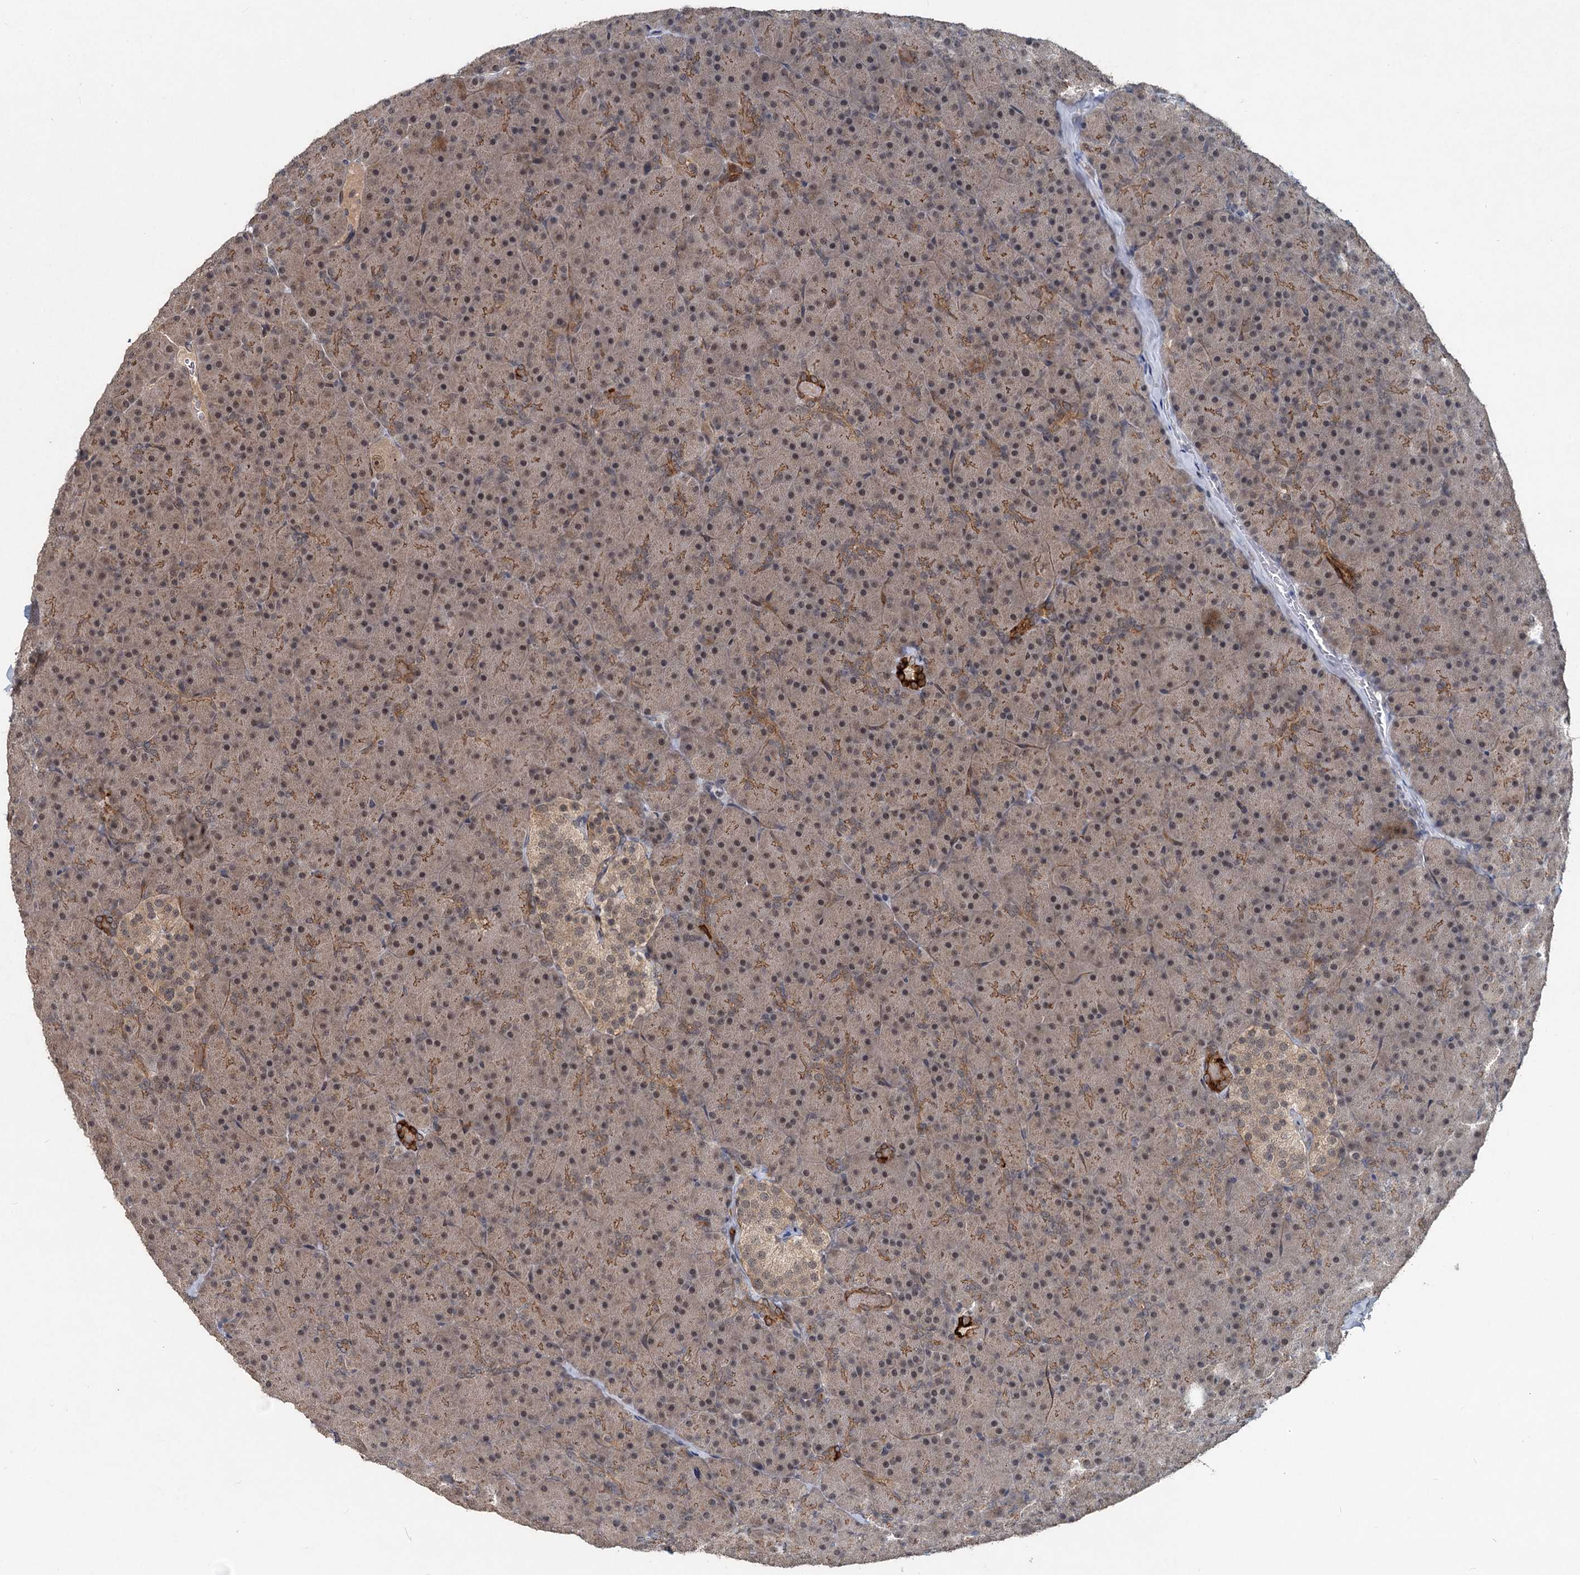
{"staining": {"intensity": "moderate", "quantity": ">75%", "location": "cytoplasmic/membranous,nuclear"}, "tissue": "pancreas", "cell_type": "Exocrine glandular cells", "image_type": "normal", "snomed": [{"axis": "morphology", "description": "Normal tissue, NOS"}, {"axis": "topography", "description": "Pancreas"}], "caption": "Immunohistochemical staining of unremarkable pancreas shows >75% levels of moderate cytoplasmic/membranous,nuclear protein expression in approximately >75% of exocrine glandular cells.", "gene": "RITA1", "patient": {"sex": "male", "age": 36}}